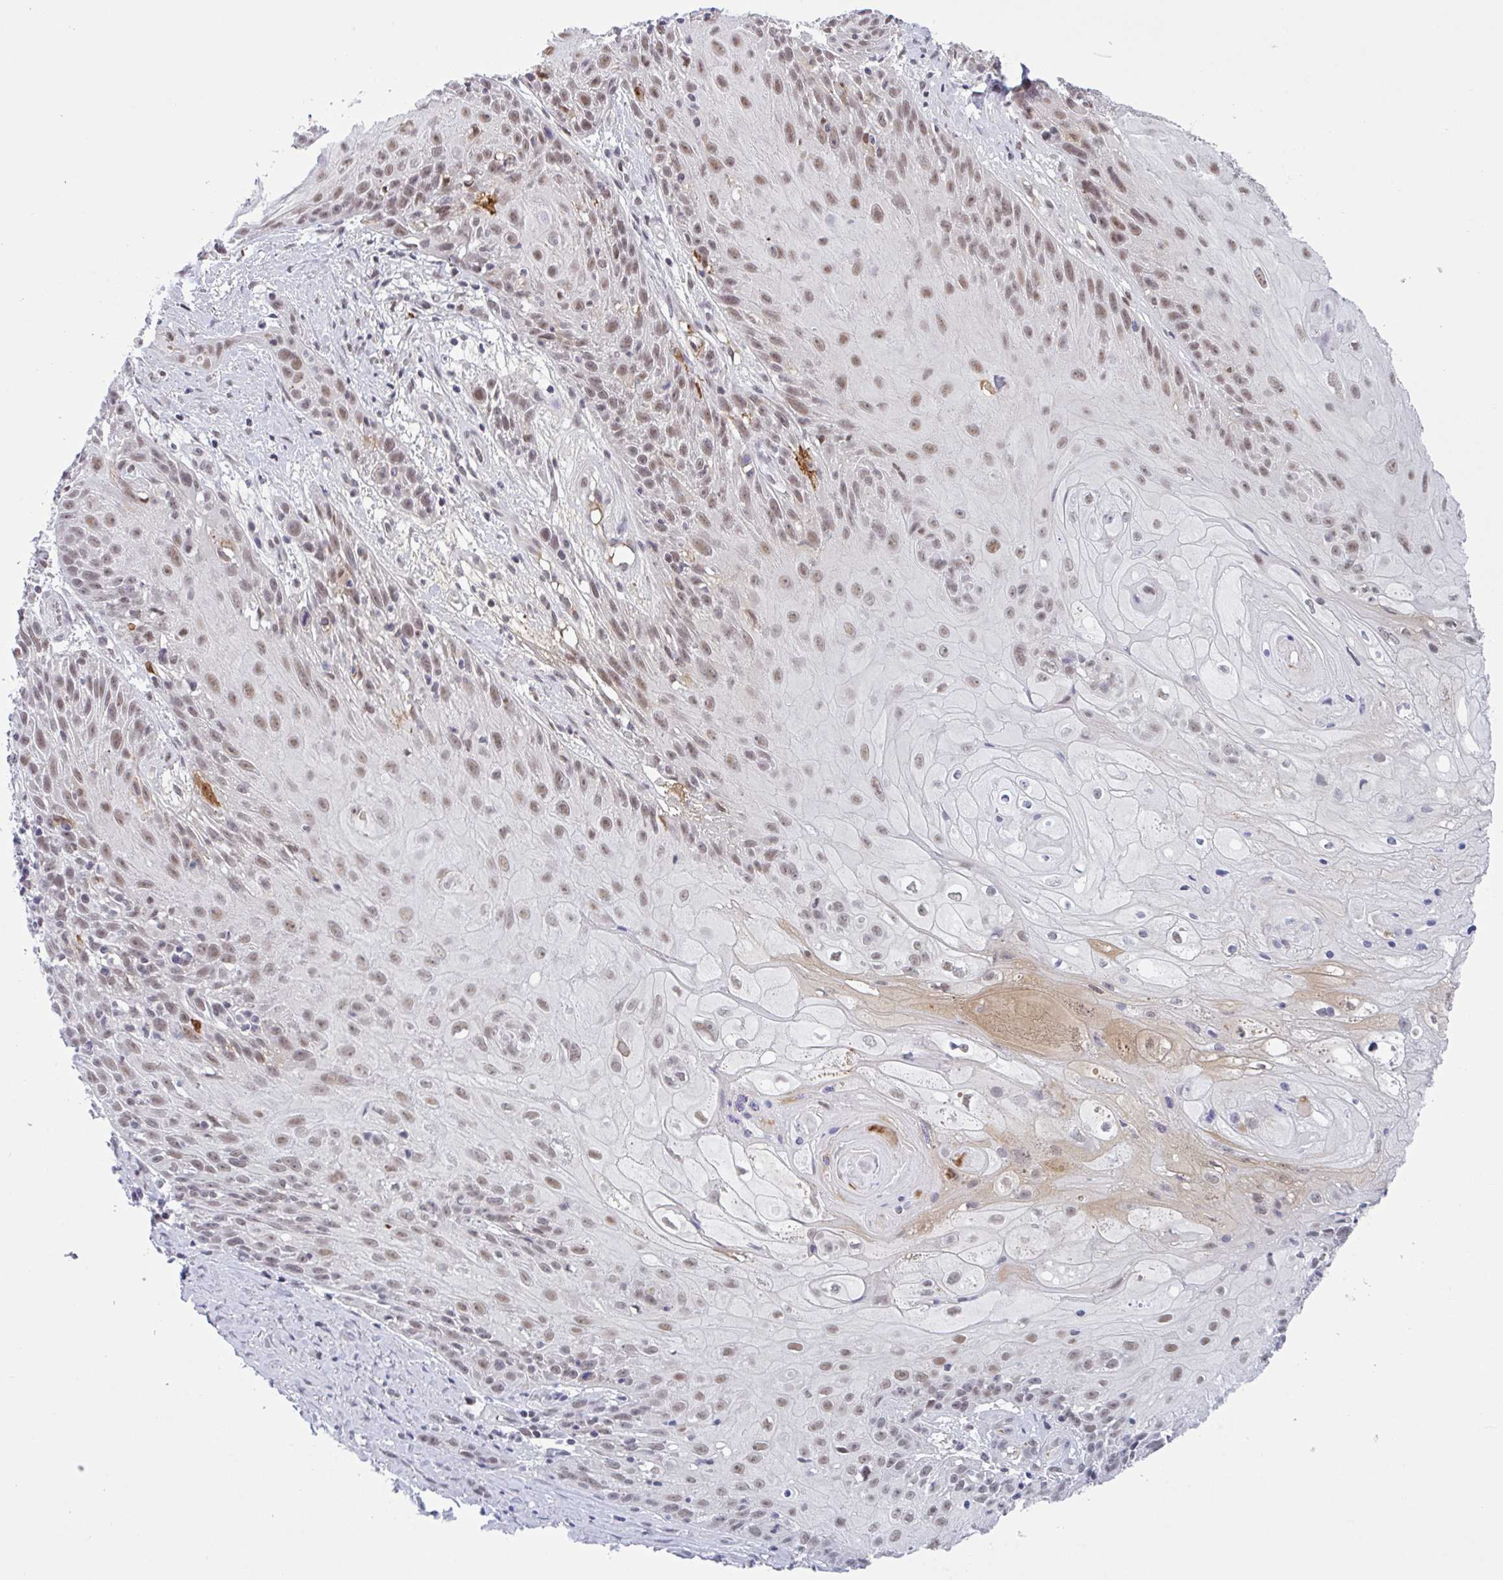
{"staining": {"intensity": "moderate", "quantity": ">75%", "location": "nuclear"}, "tissue": "skin cancer", "cell_type": "Tumor cells", "image_type": "cancer", "snomed": [{"axis": "morphology", "description": "Squamous cell carcinoma, NOS"}, {"axis": "topography", "description": "Skin"}, {"axis": "topography", "description": "Vulva"}], "caption": "Tumor cells demonstrate medium levels of moderate nuclear staining in approximately >75% of cells in squamous cell carcinoma (skin).", "gene": "PLG", "patient": {"sex": "female", "age": 76}}